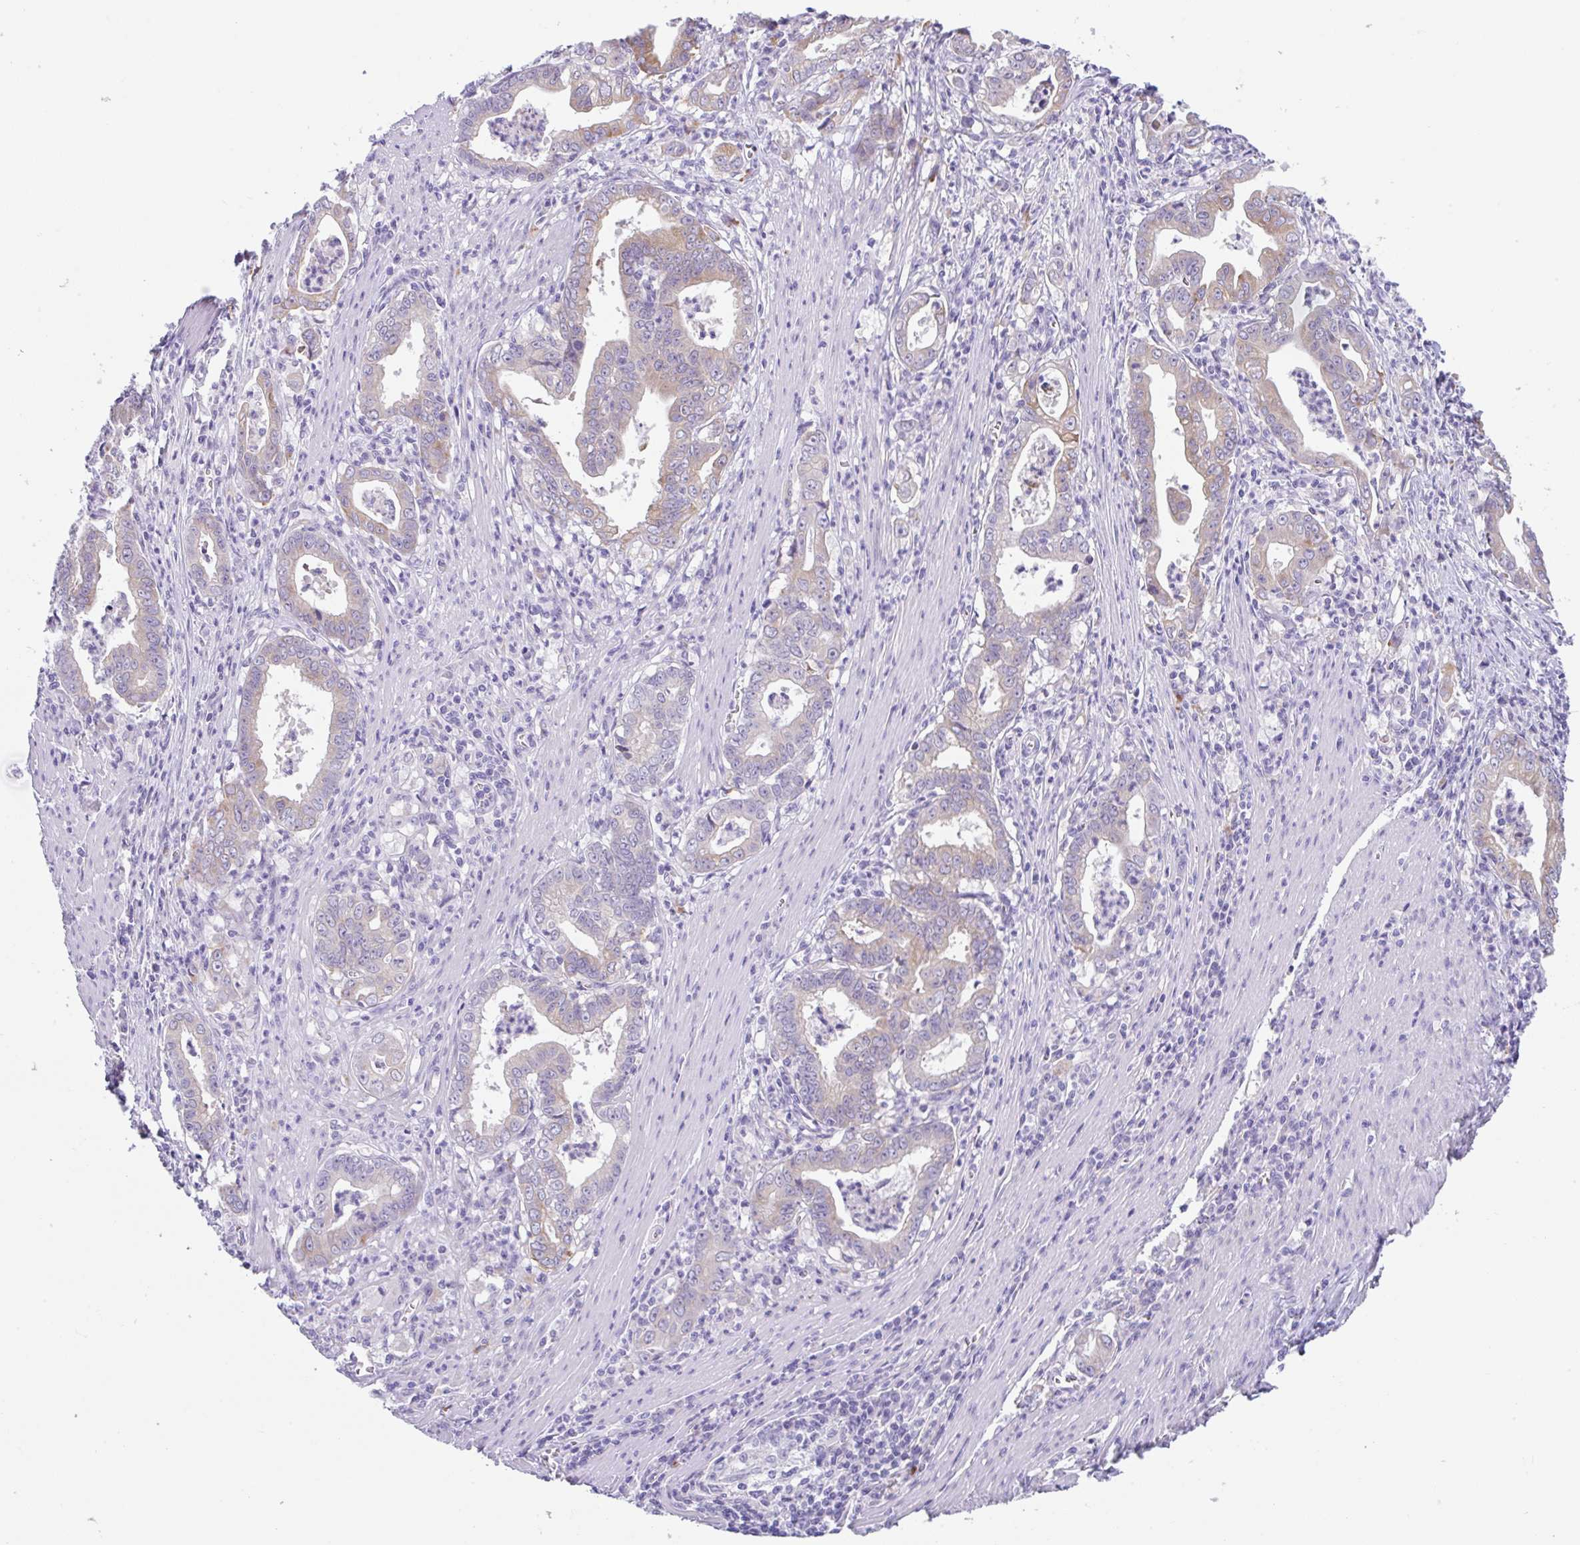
{"staining": {"intensity": "moderate", "quantity": "25%-75%", "location": "cytoplasmic/membranous"}, "tissue": "stomach cancer", "cell_type": "Tumor cells", "image_type": "cancer", "snomed": [{"axis": "morphology", "description": "Adenocarcinoma, NOS"}, {"axis": "topography", "description": "Stomach, upper"}], "caption": "High-power microscopy captured an immunohistochemistry photomicrograph of stomach cancer (adenocarcinoma), revealing moderate cytoplasmic/membranous expression in about 25%-75% of tumor cells.", "gene": "TRAF4", "patient": {"sex": "female", "age": 79}}